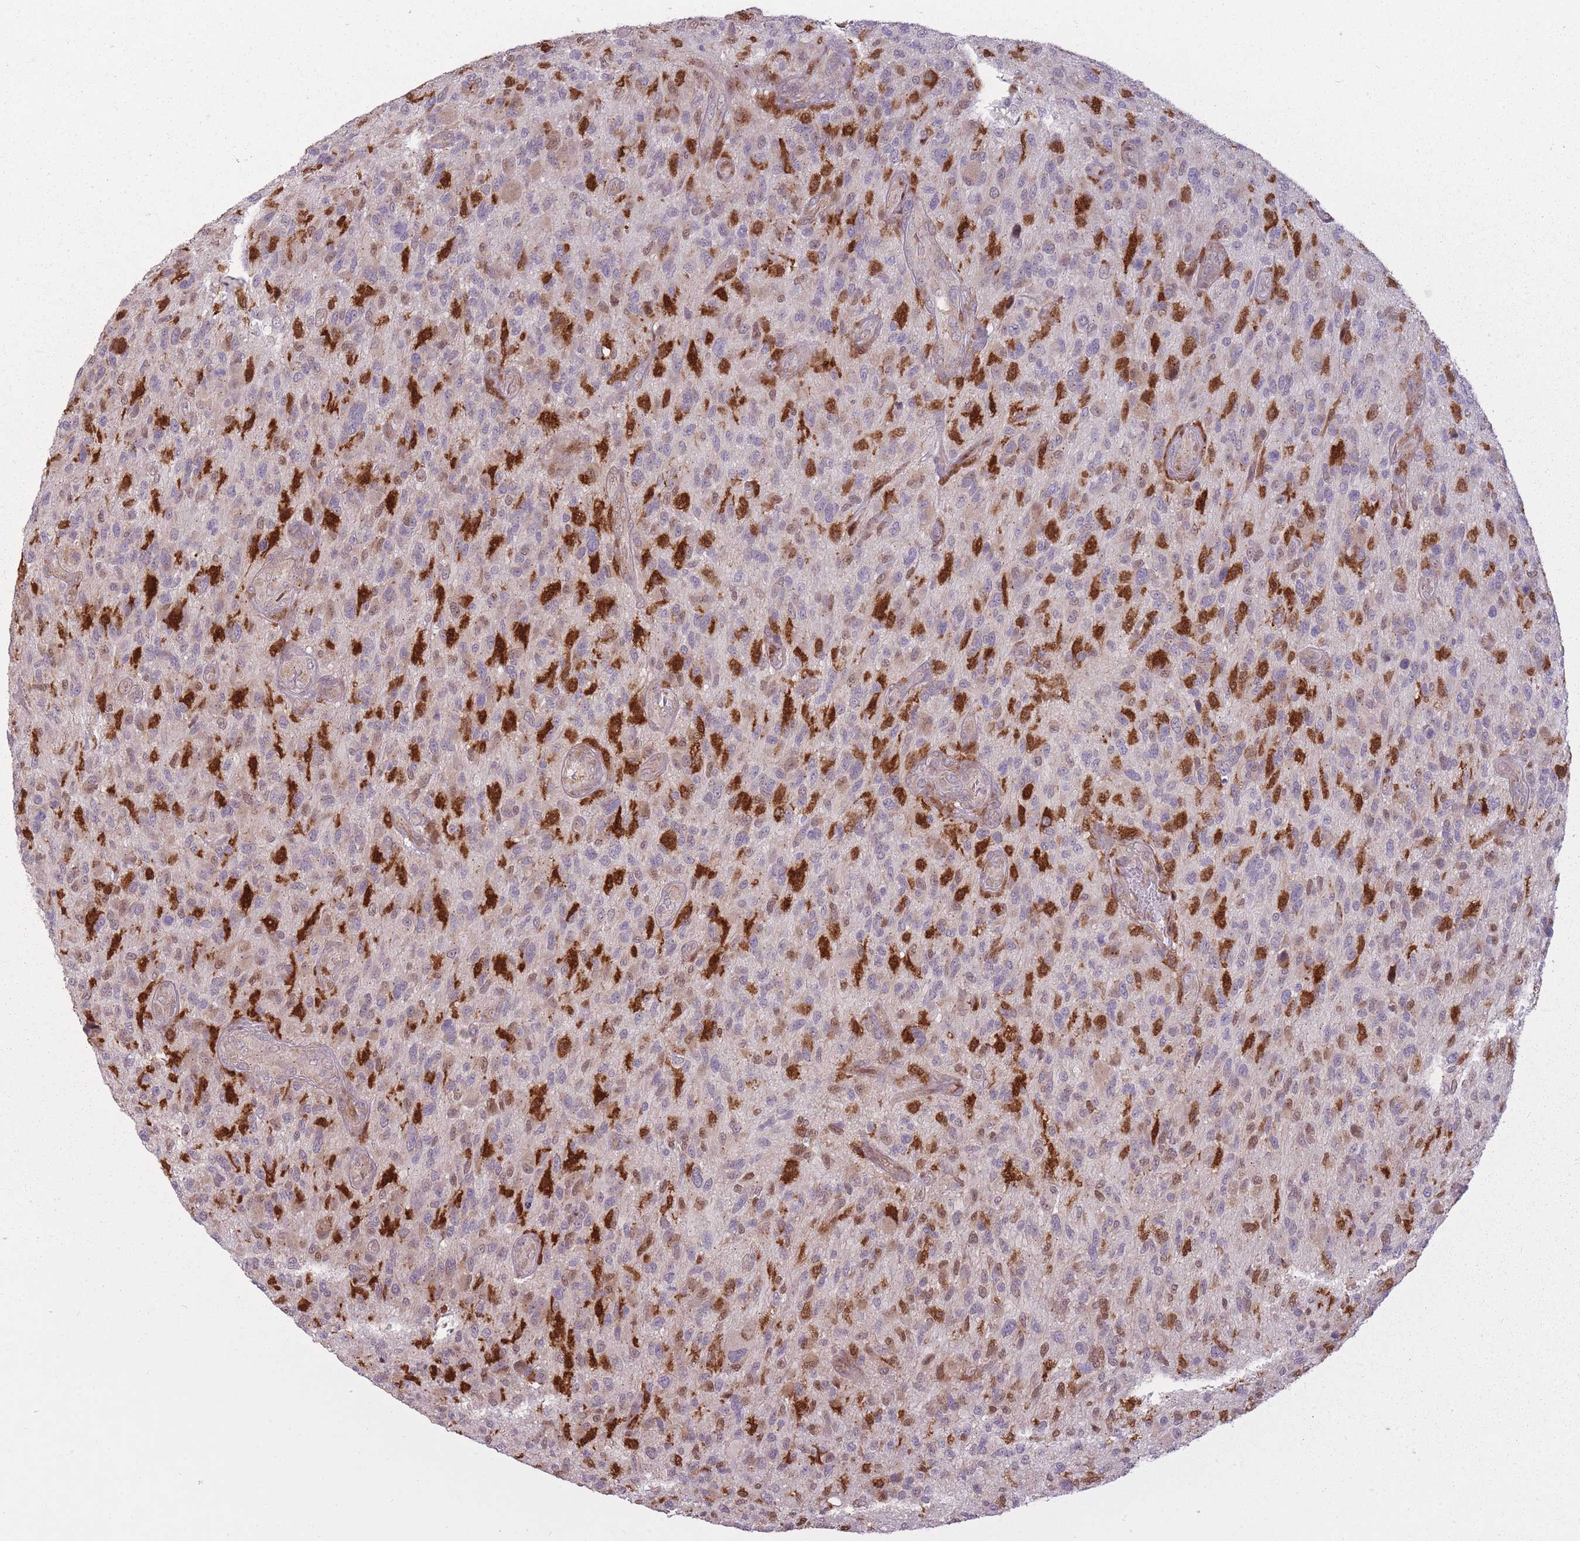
{"staining": {"intensity": "moderate", "quantity": "<25%", "location": "cytoplasmic/membranous,nuclear"}, "tissue": "glioma", "cell_type": "Tumor cells", "image_type": "cancer", "snomed": [{"axis": "morphology", "description": "Glioma, malignant, High grade"}, {"axis": "topography", "description": "Brain"}], "caption": "Human high-grade glioma (malignant) stained with a protein marker reveals moderate staining in tumor cells.", "gene": "LGALS9", "patient": {"sex": "male", "age": 47}}